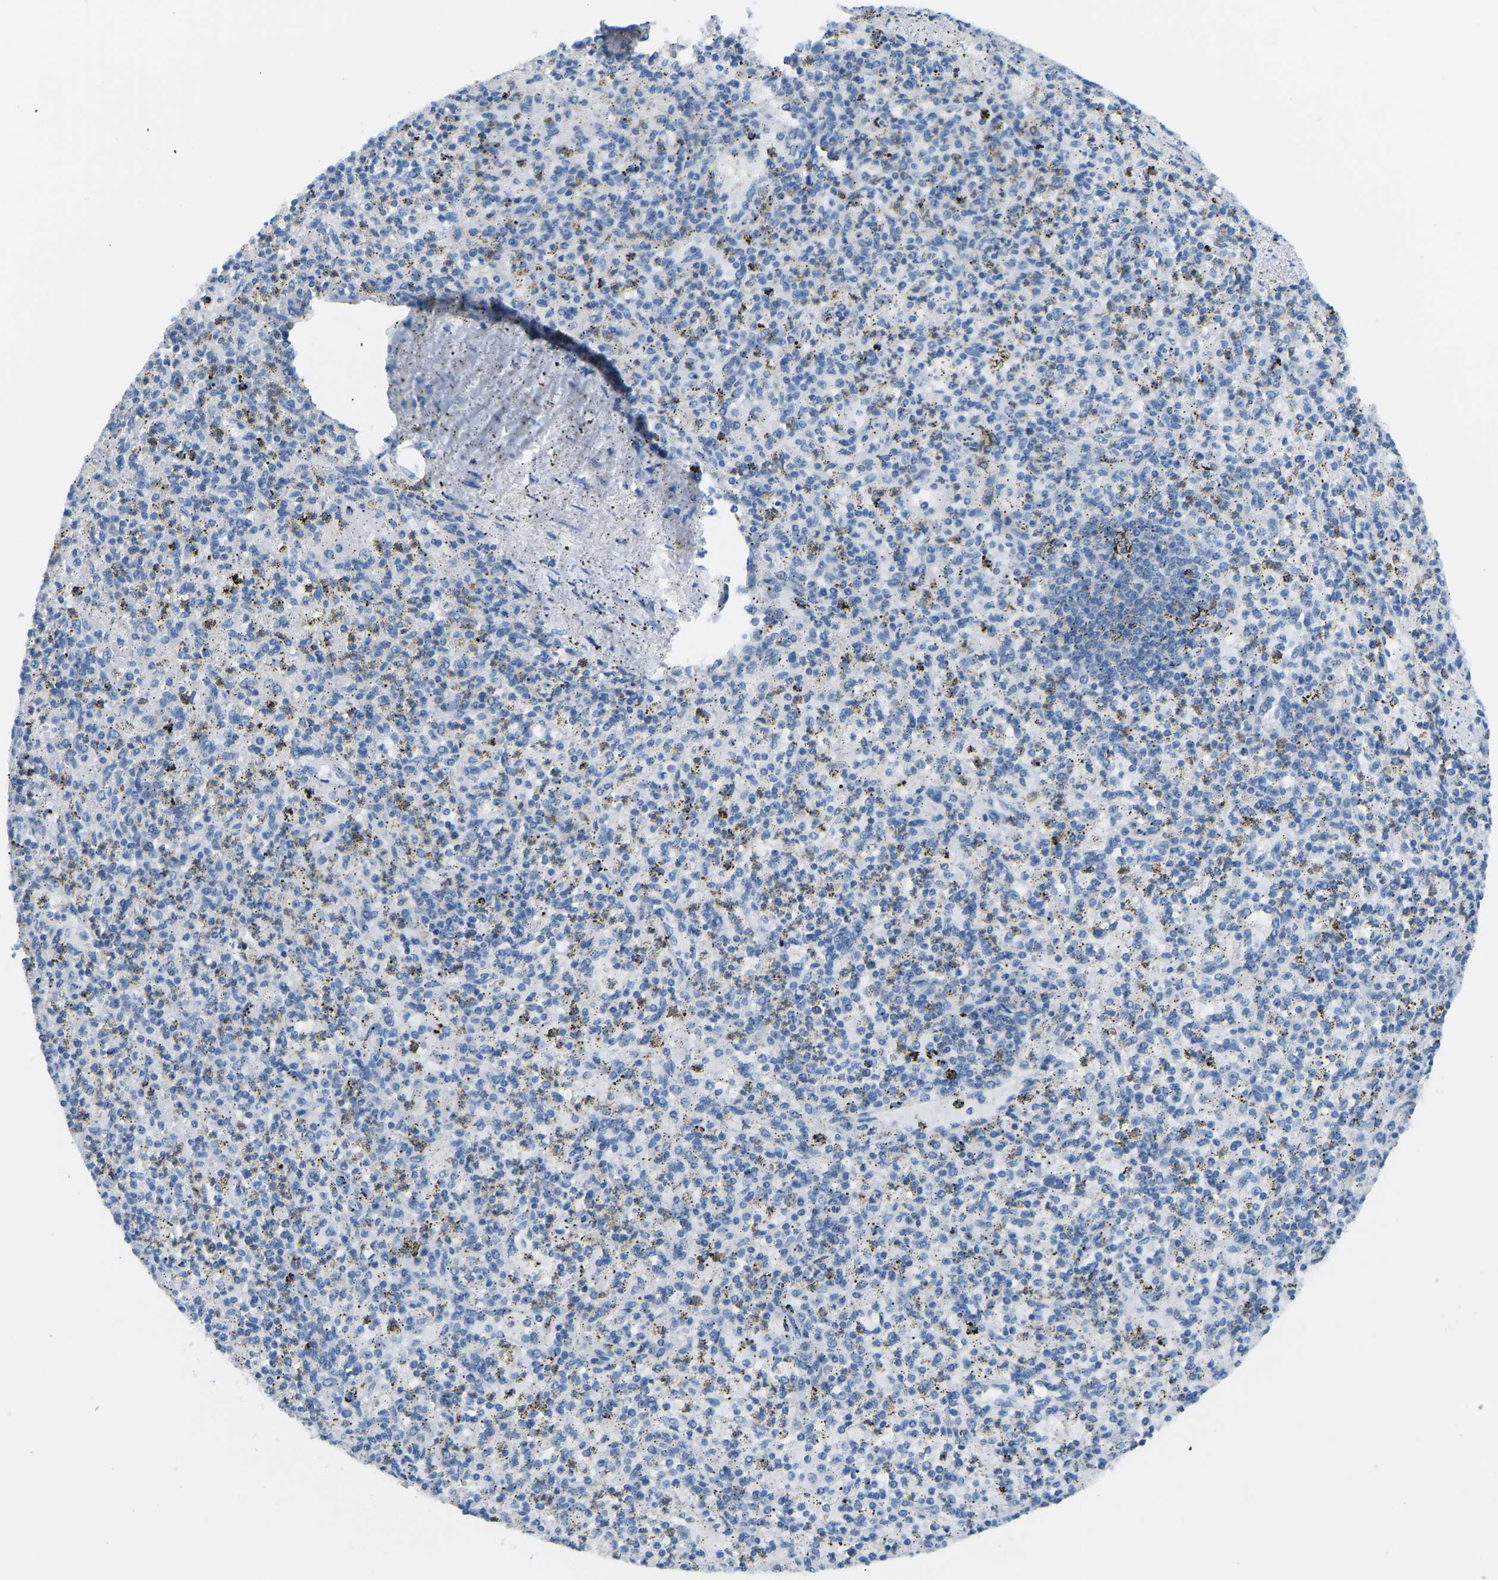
{"staining": {"intensity": "negative", "quantity": "none", "location": "none"}, "tissue": "spleen", "cell_type": "Cells in red pulp", "image_type": "normal", "snomed": [{"axis": "morphology", "description": "Normal tissue, NOS"}, {"axis": "topography", "description": "Spleen"}], "caption": "Protein analysis of unremarkable spleen displays no significant positivity in cells in red pulp.", "gene": "COL15A1", "patient": {"sex": "male", "age": 72}}